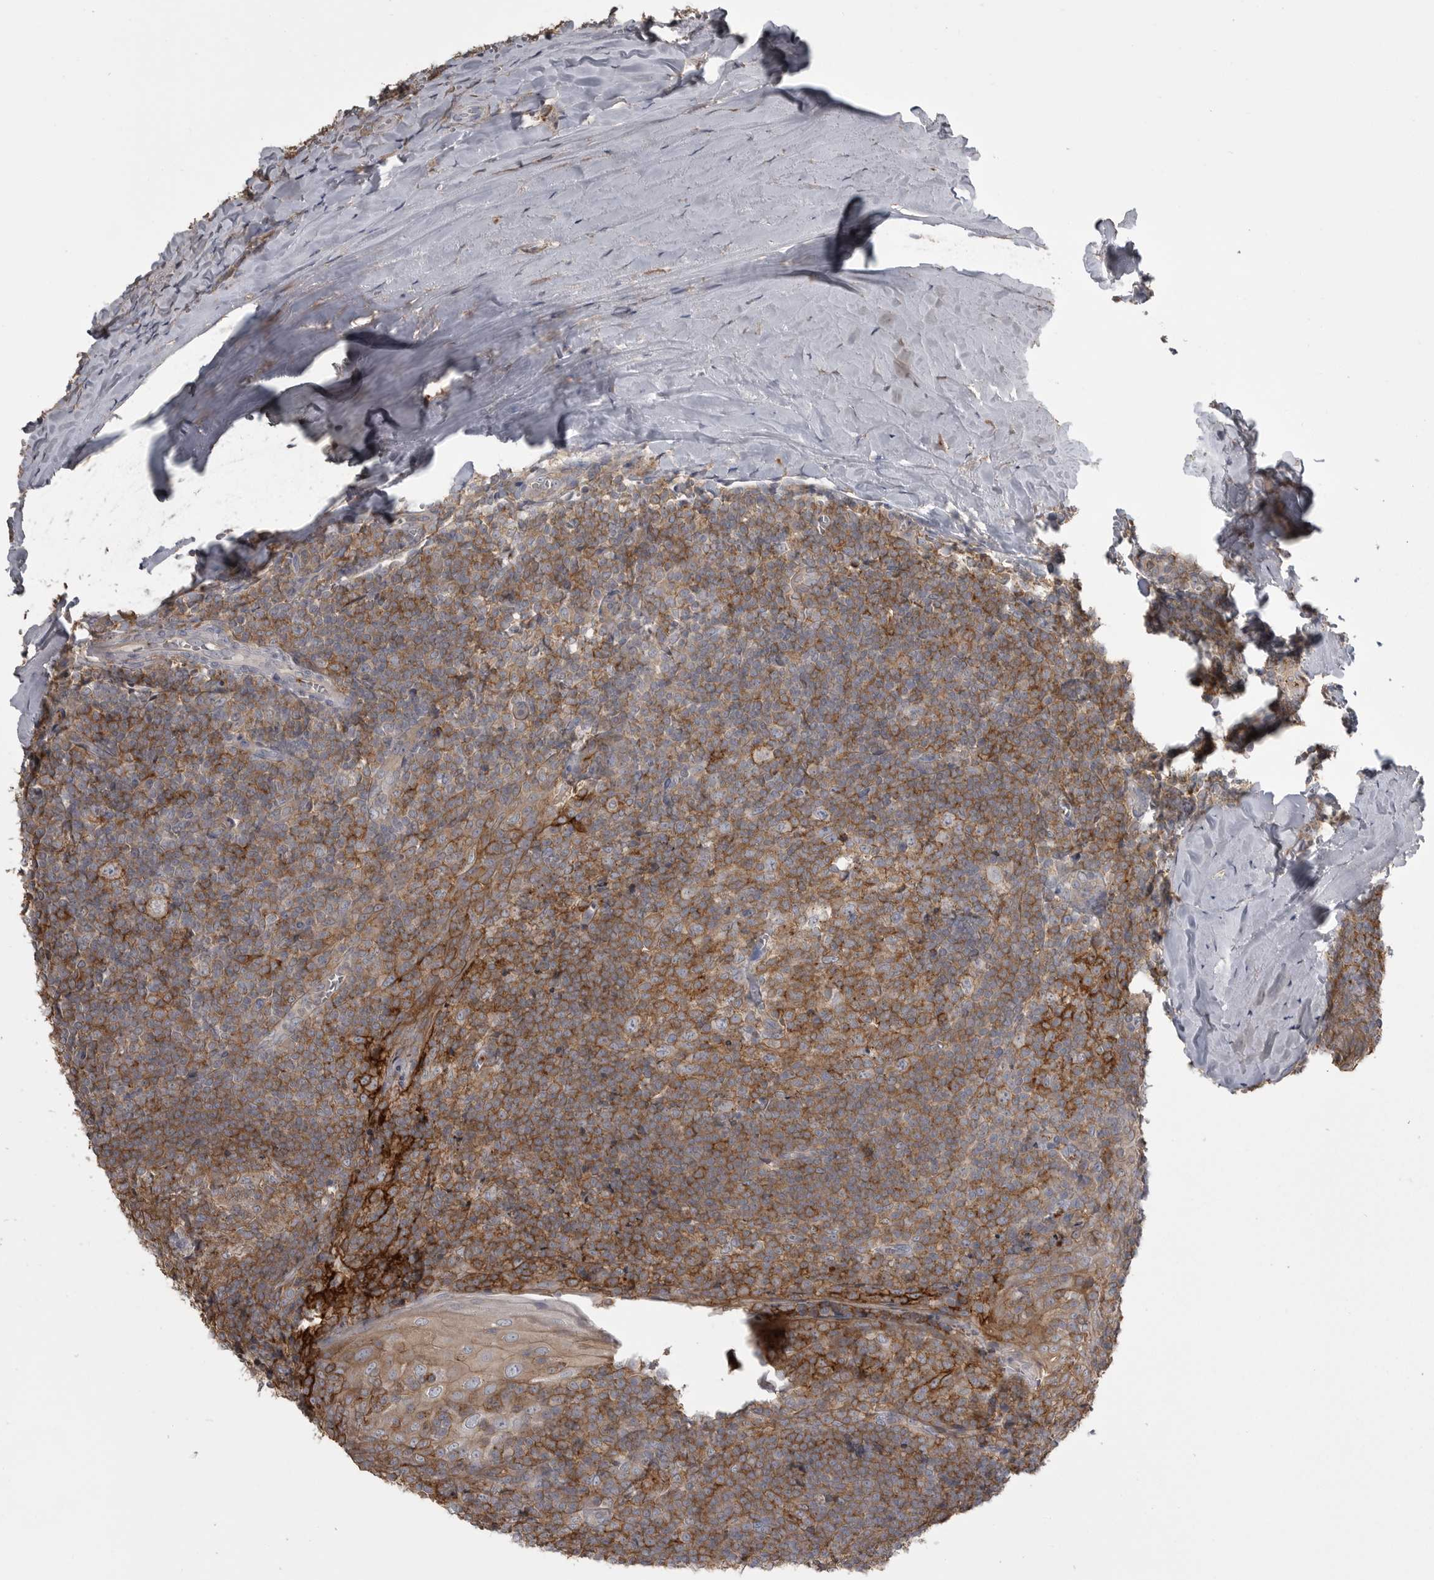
{"staining": {"intensity": "moderate", "quantity": ">75%", "location": "cytoplasmic/membranous"}, "tissue": "tonsil", "cell_type": "Germinal center cells", "image_type": "normal", "snomed": [{"axis": "morphology", "description": "Normal tissue, NOS"}, {"axis": "topography", "description": "Tonsil"}], "caption": "A photomicrograph of human tonsil stained for a protein demonstrates moderate cytoplasmic/membranous brown staining in germinal center cells. (DAB IHC, brown staining for protein, blue staining for nuclei).", "gene": "CMTM6", "patient": {"sex": "male", "age": 37}}